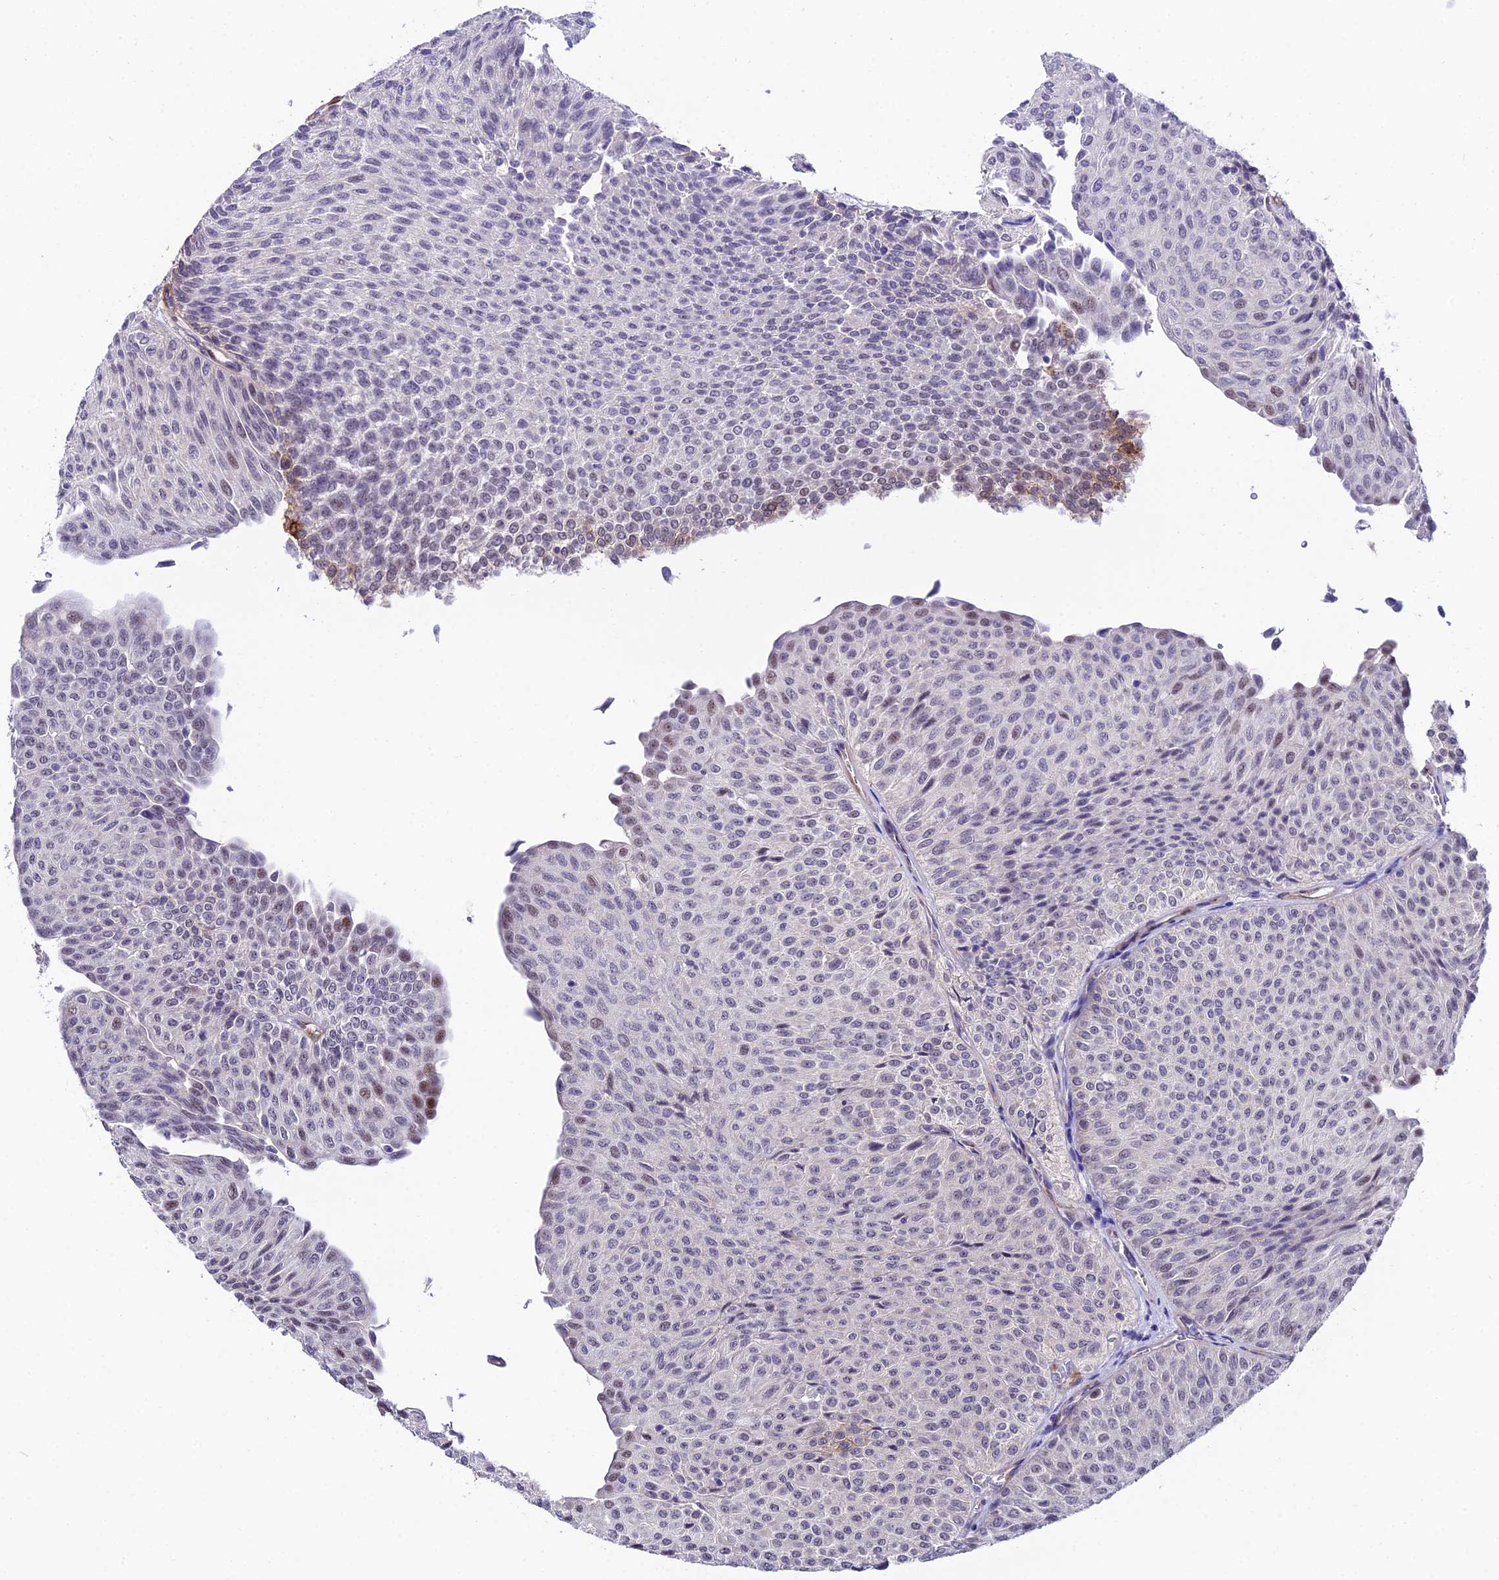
{"staining": {"intensity": "weak", "quantity": "<25%", "location": "nuclear"}, "tissue": "urothelial cancer", "cell_type": "Tumor cells", "image_type": "cancer", "snomed": [{"axis": "morphology", "description": "Urothelial carcinoma, Low grade"}, {"axis": "topography", "description": "Urinary bladder"}], "caption": "The image reveals no staining of tumor cells in urothelial carcinoma (low-grade).", "gene": "SYT15", "patient": {"sex": "male", "age": 78}}